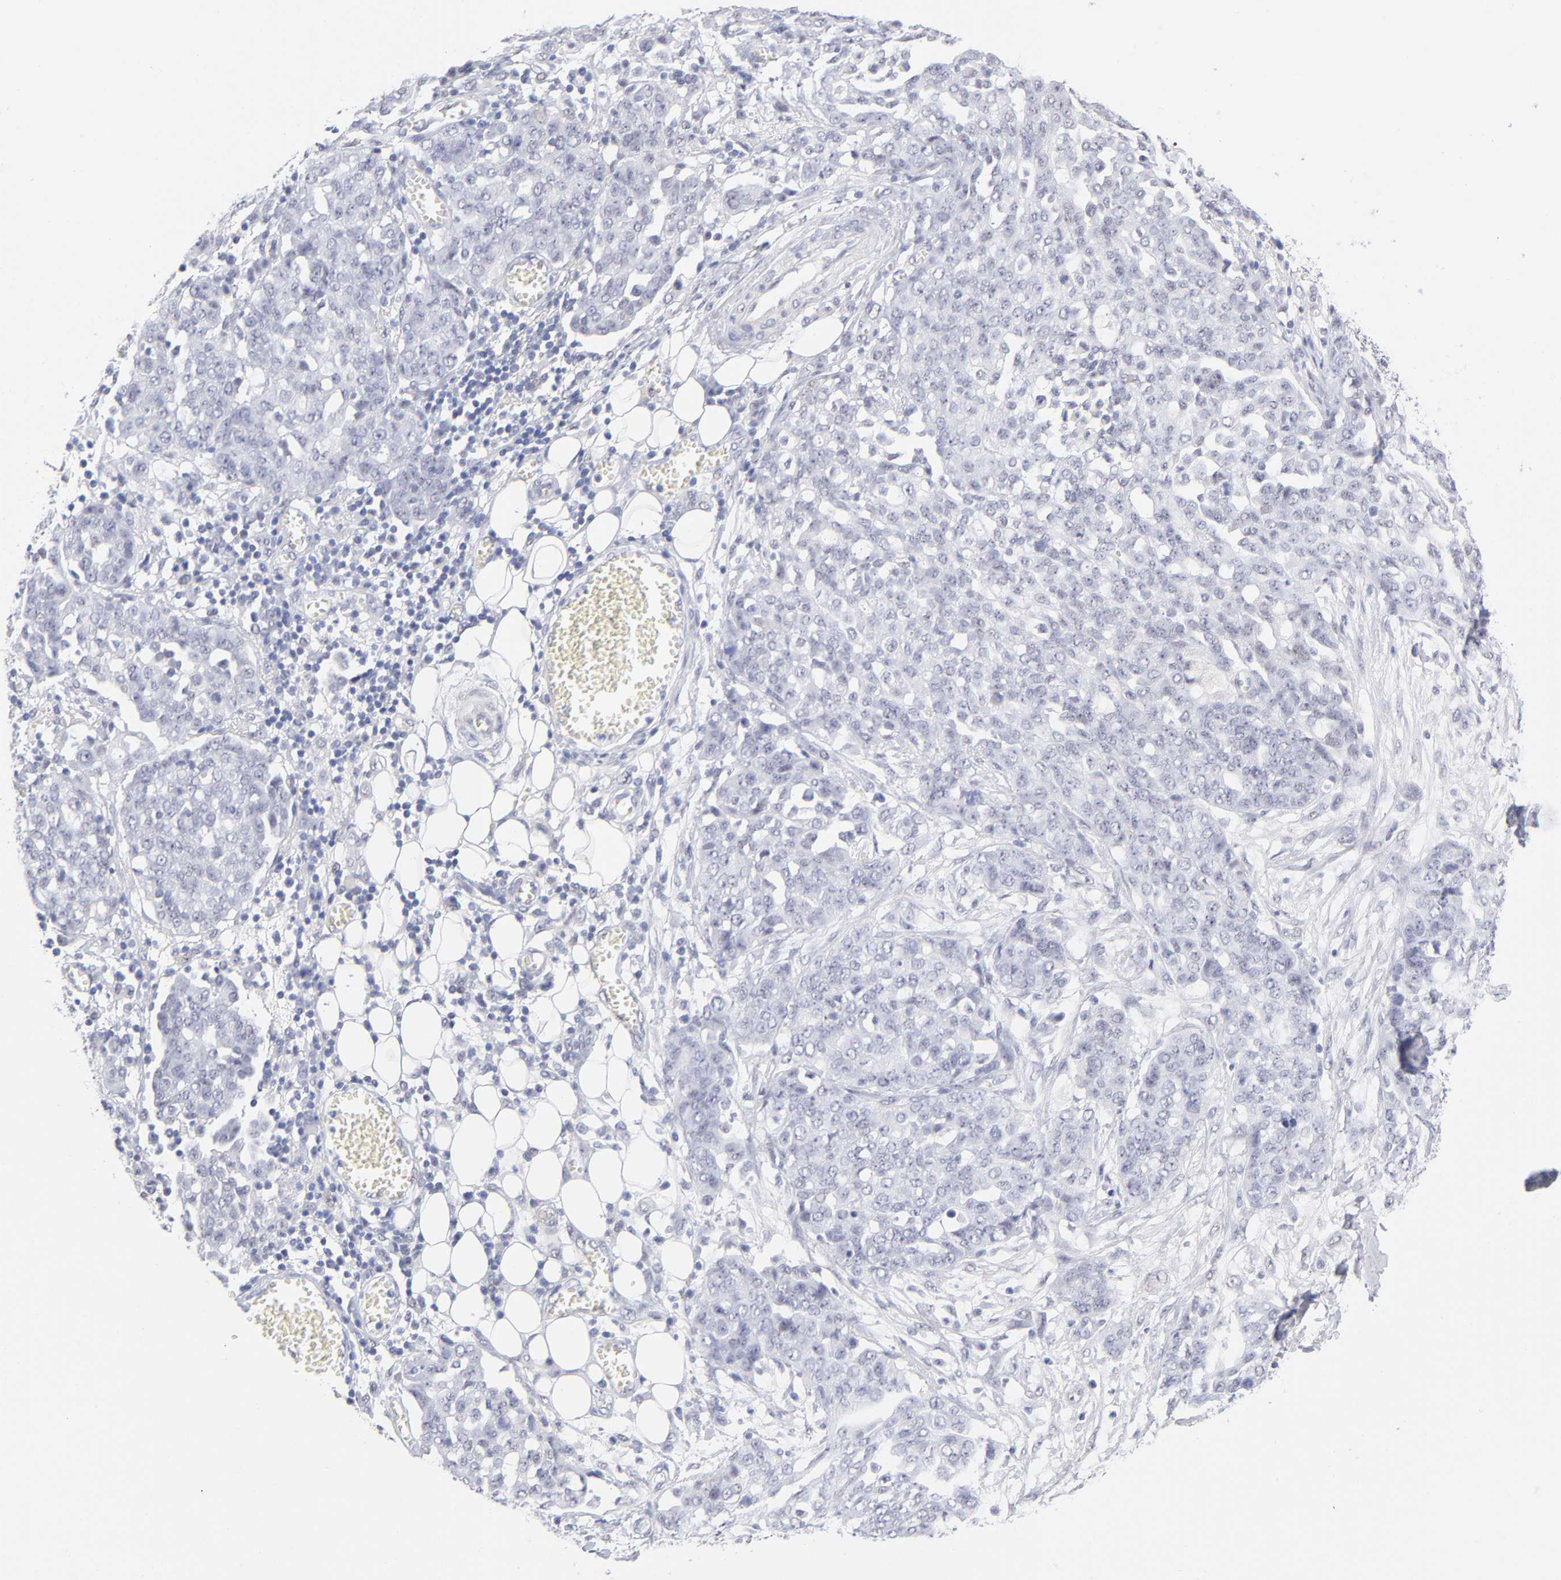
{"staining": {"intensity": "negative", "quantity": "none", "location": "none"}, "tissue": "ovarian cancer", "cell_type": "Tumor cells", "image_type": "cancer", "snomed": [{"axis": "morphology", "description": "Cystadenocarcinoma, serous, NOS"}, {"axis": "topography", "description": "Soft tissue"}, {"axis": "topography", "description": "Ovary"}], "caption": "High magnification brightfield microscopy of ovarian serous cystadenocarcinoma stained with DAB (3,3'-diaminobenzidine) (brown) and counterstained with hematoxylin (blue): tumor cells show no significant positivity. (Brightfield microscopy of DAB immunohistochemistry at high magnification).", "gene": "SNRPB", "patient": {"sex": "female", "age": 57}}